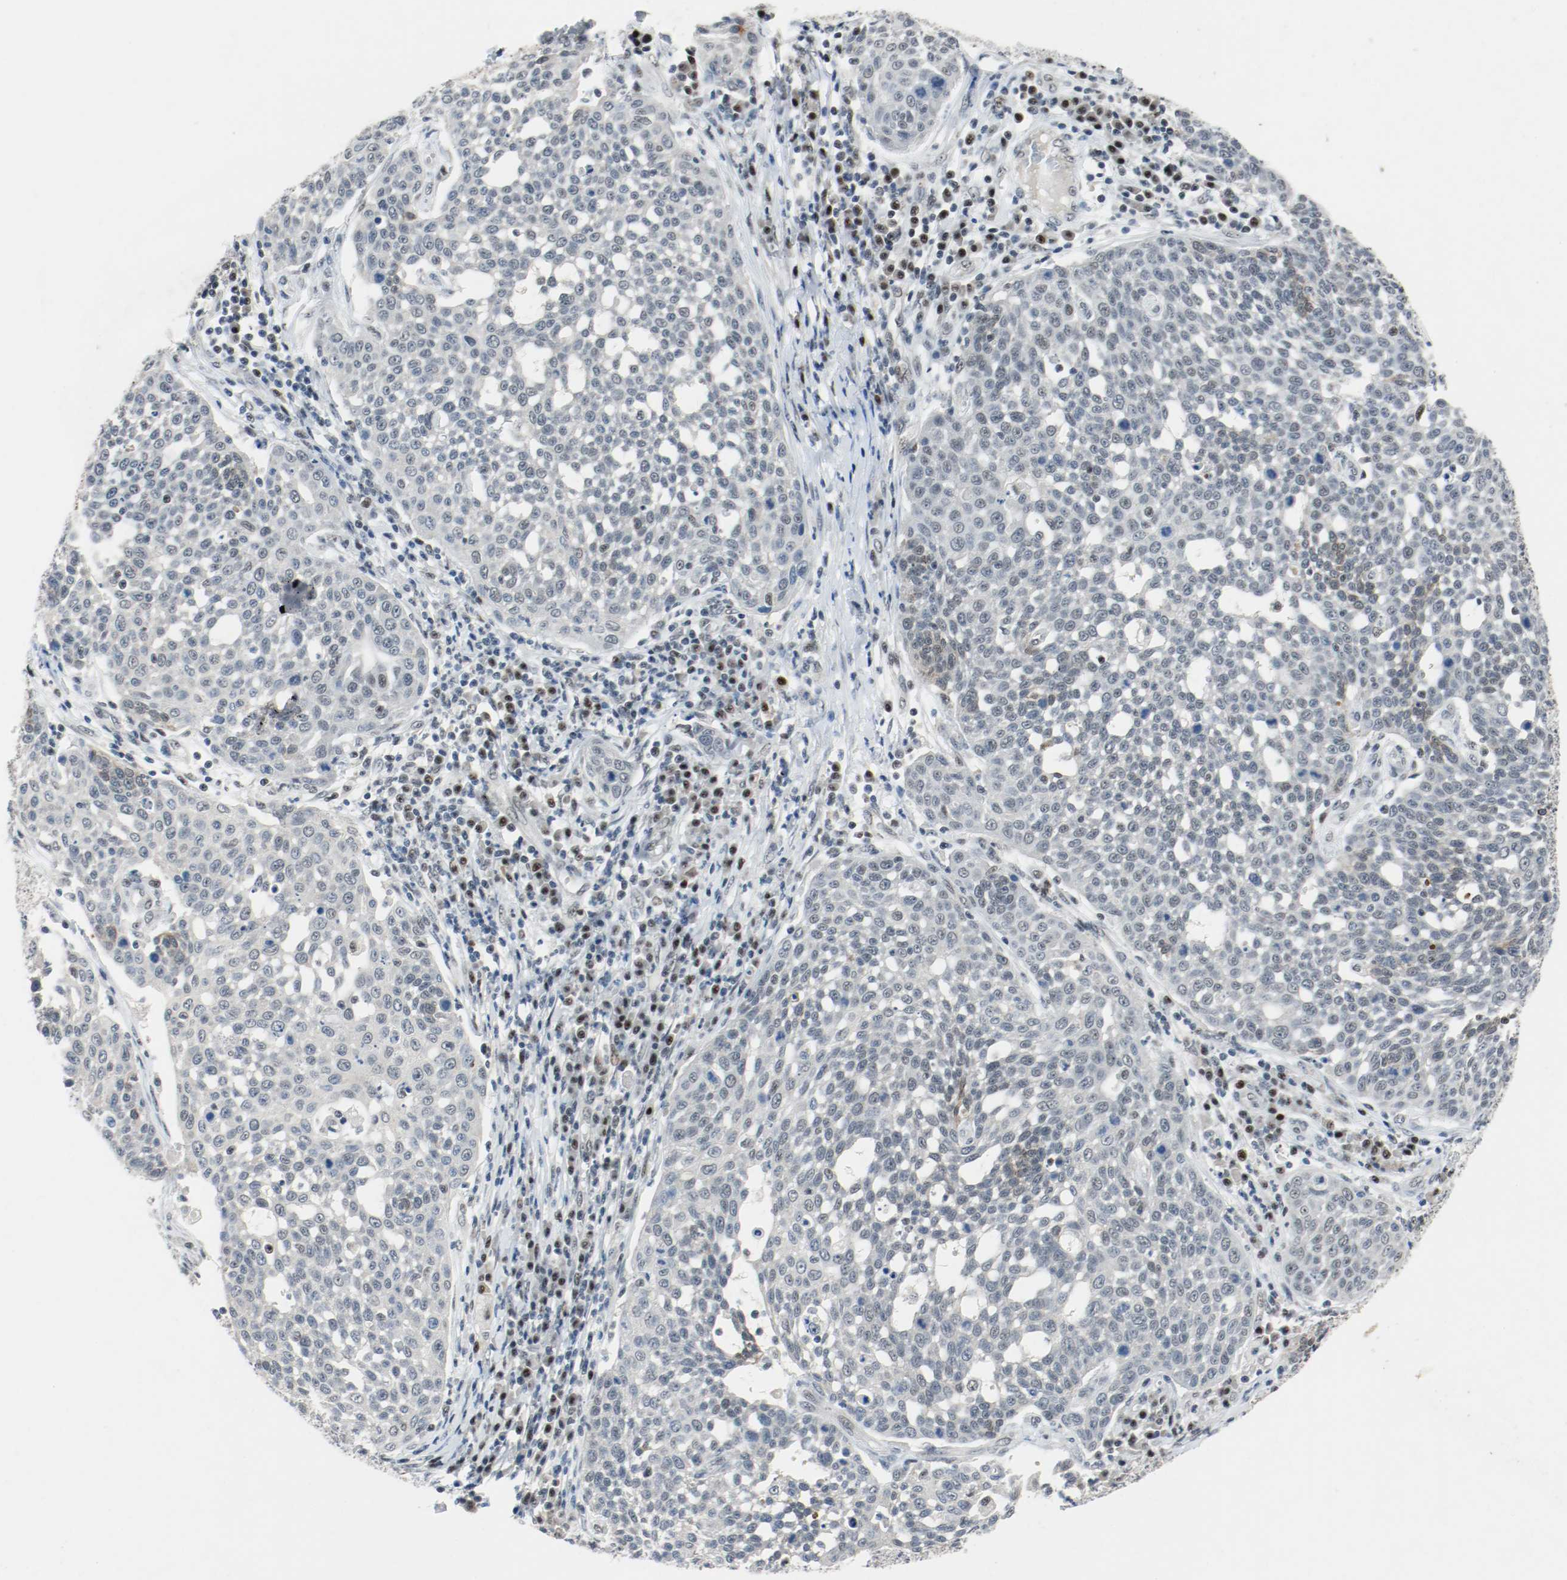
{"staining": {"intensity": "weak", "quantity": "<25%", "location": "nuclear"}, "tissue": "cervical cancer", "cell_type": "Tumor cells", "image_type": "cancer", "snomed": [{"axis": "morphology", "description": "Squamous cell carcinoma, NOS"}, {"axis": "topography", "description": "Cervix"}], "caption": "This is an immunohistochemistry histopathology image of human cervical squamous cell carcinoma. There is no staining in tumor cells.", "gene": "ASH1L", "patient": {"sex": "female", "age": 34}}